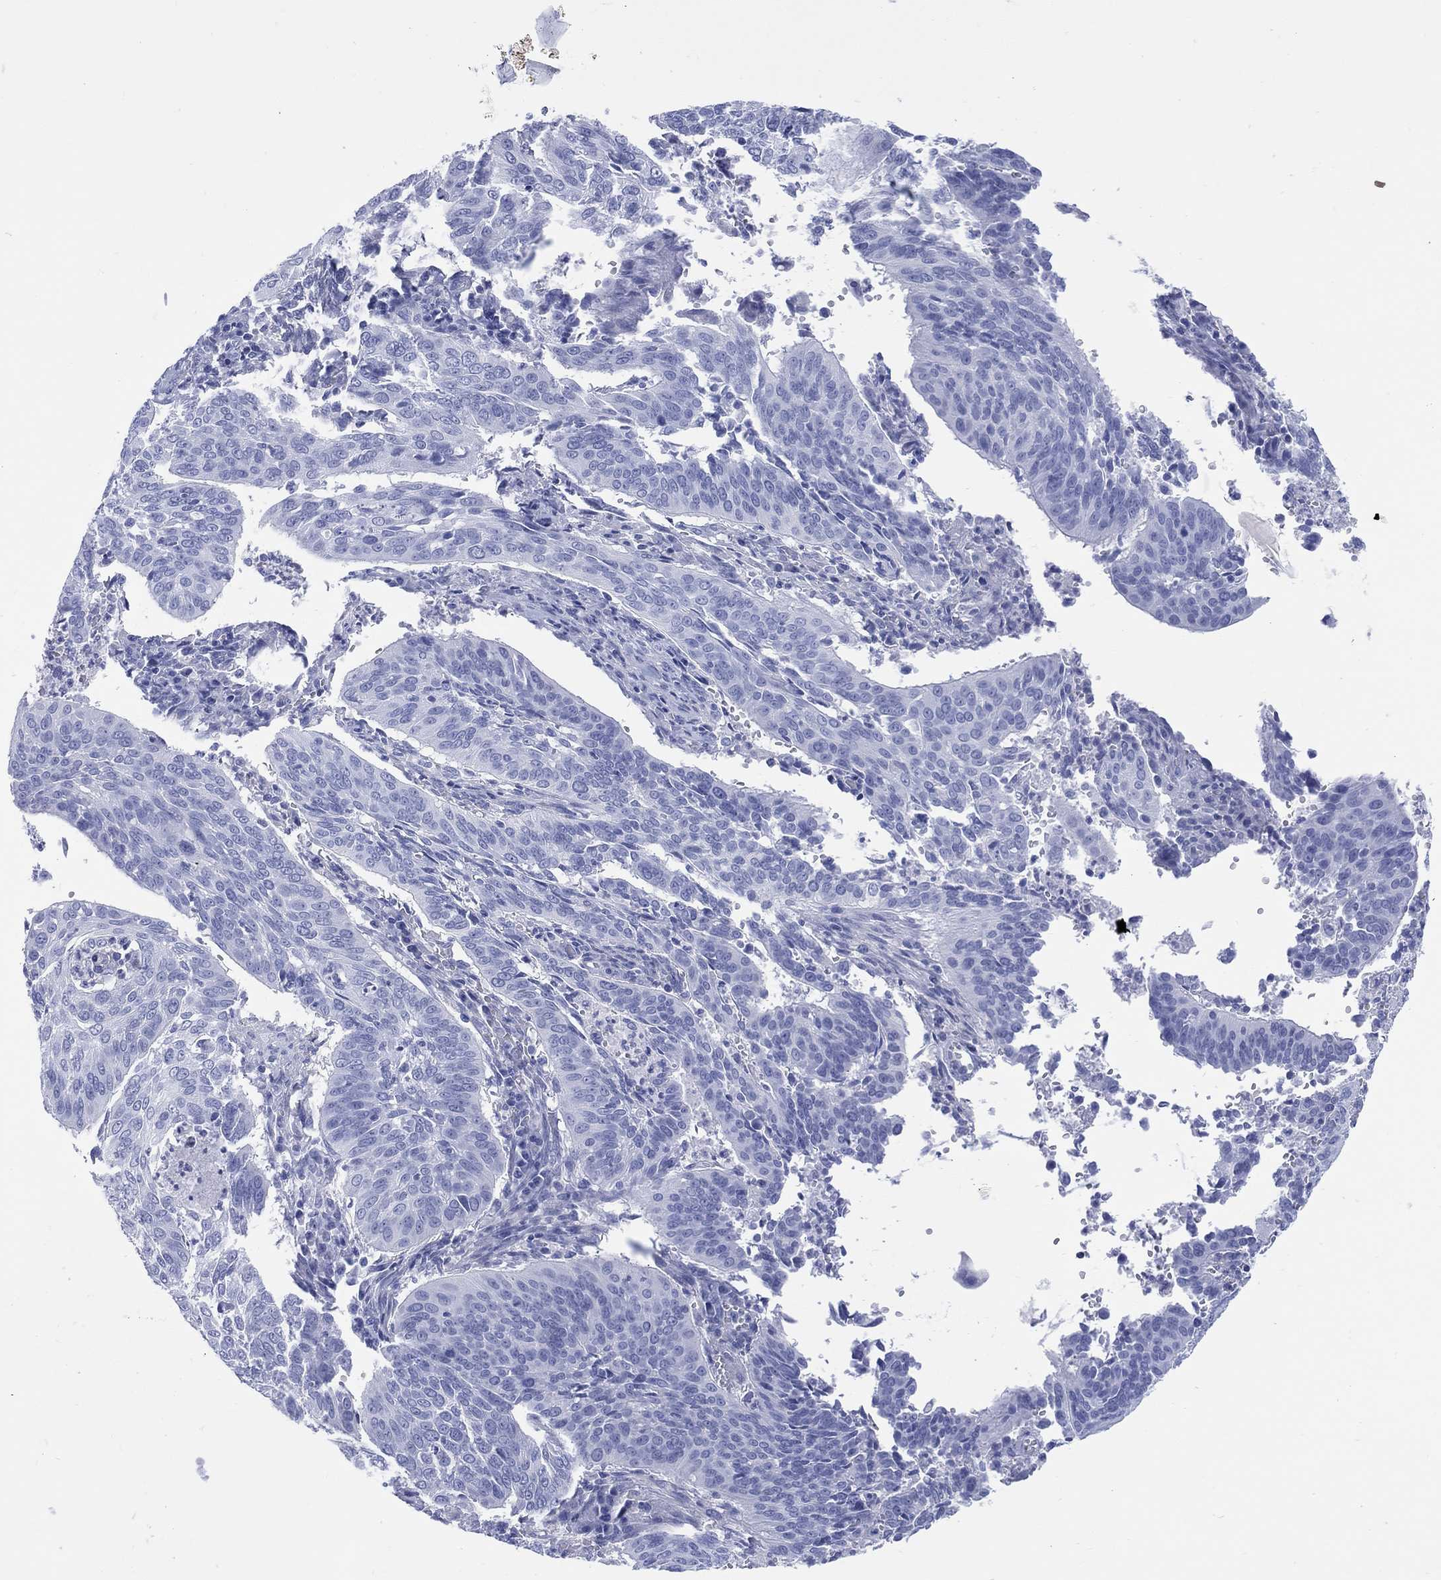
{"staining": {"intensity": "negative", "quantity": "none", "location": "none"}, "tissue": "cervical cancer", "cell_type": "Tumor cells", "image_type": "cancer", "snomed": [{"axis": "morphology", "description": "Normal tissue, NOS"}, {"axis": "morphology", "description": "Squamous cell carcinoma, NOS"}, {"axis": "topography", "description": "Cervix"}], "caption": "This photomicrograph is of cervical cancer stained with immunohistochemistry (IHC) to label a protein in brown with the nuclei are counter-stained blue. There is no positivity in tumor cells.", "gene": "LRRD1", "patient": {"sex": "female", "age": 39}}